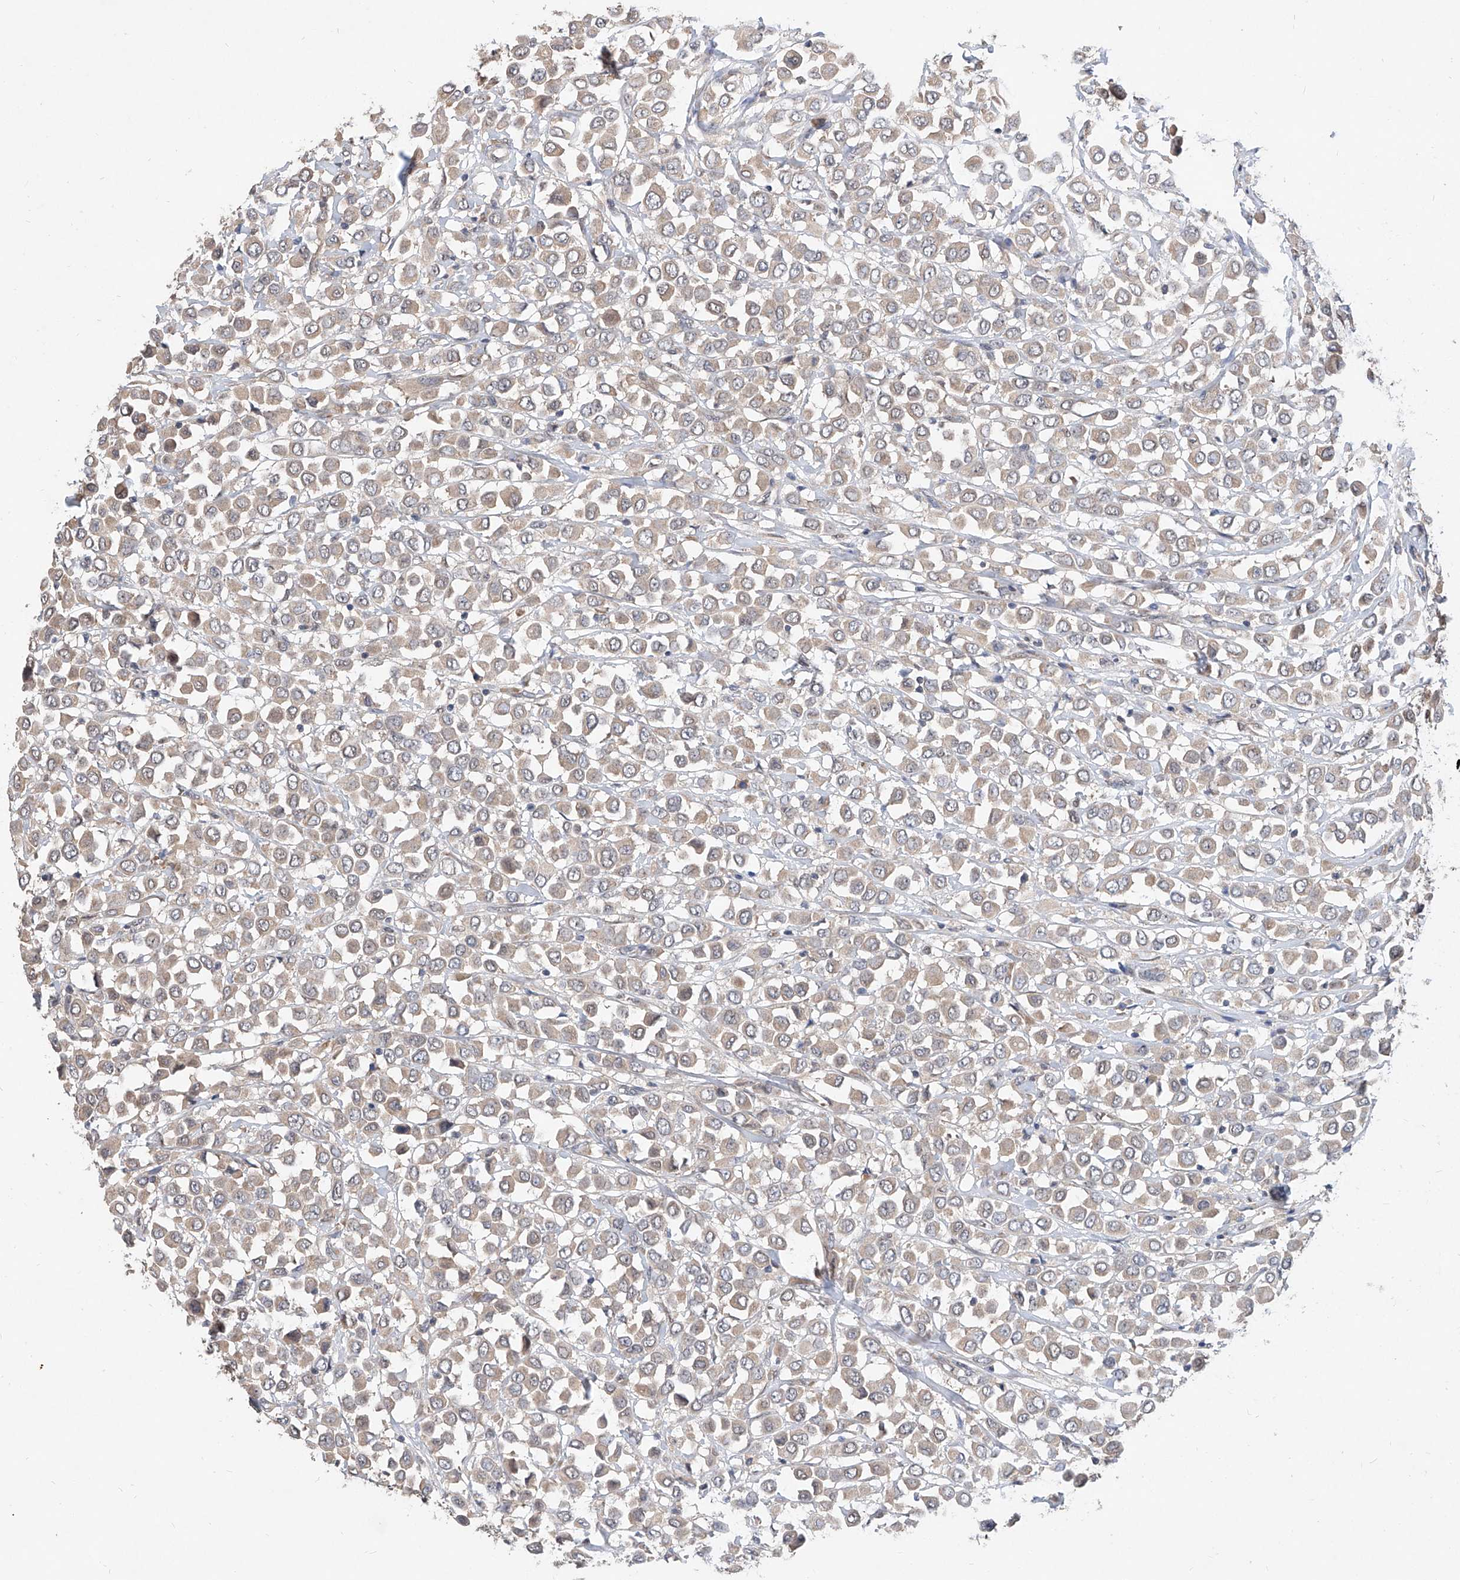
{"staining": {"intensity": "weak", "quantity": "25%-75%", "location": "cytoplasmic/membranous"}, "tissue": "breast cancer", "cell_type": "Tumor cells", "image_type": "cancer", "snomed": [{"axis": "morphology", "description": "Duct carcinoma"}, {"axis": "topography", "description": "Breast"}], "caption": "IHC of human invasive ductal carcinoma (breast) demonstrates low levels of weak cytoplasmic/membranous expression in about 25%-75% of tumor cells.", "gene": "CARMIL3", "patient": {"sex": "female", "age": 61}}